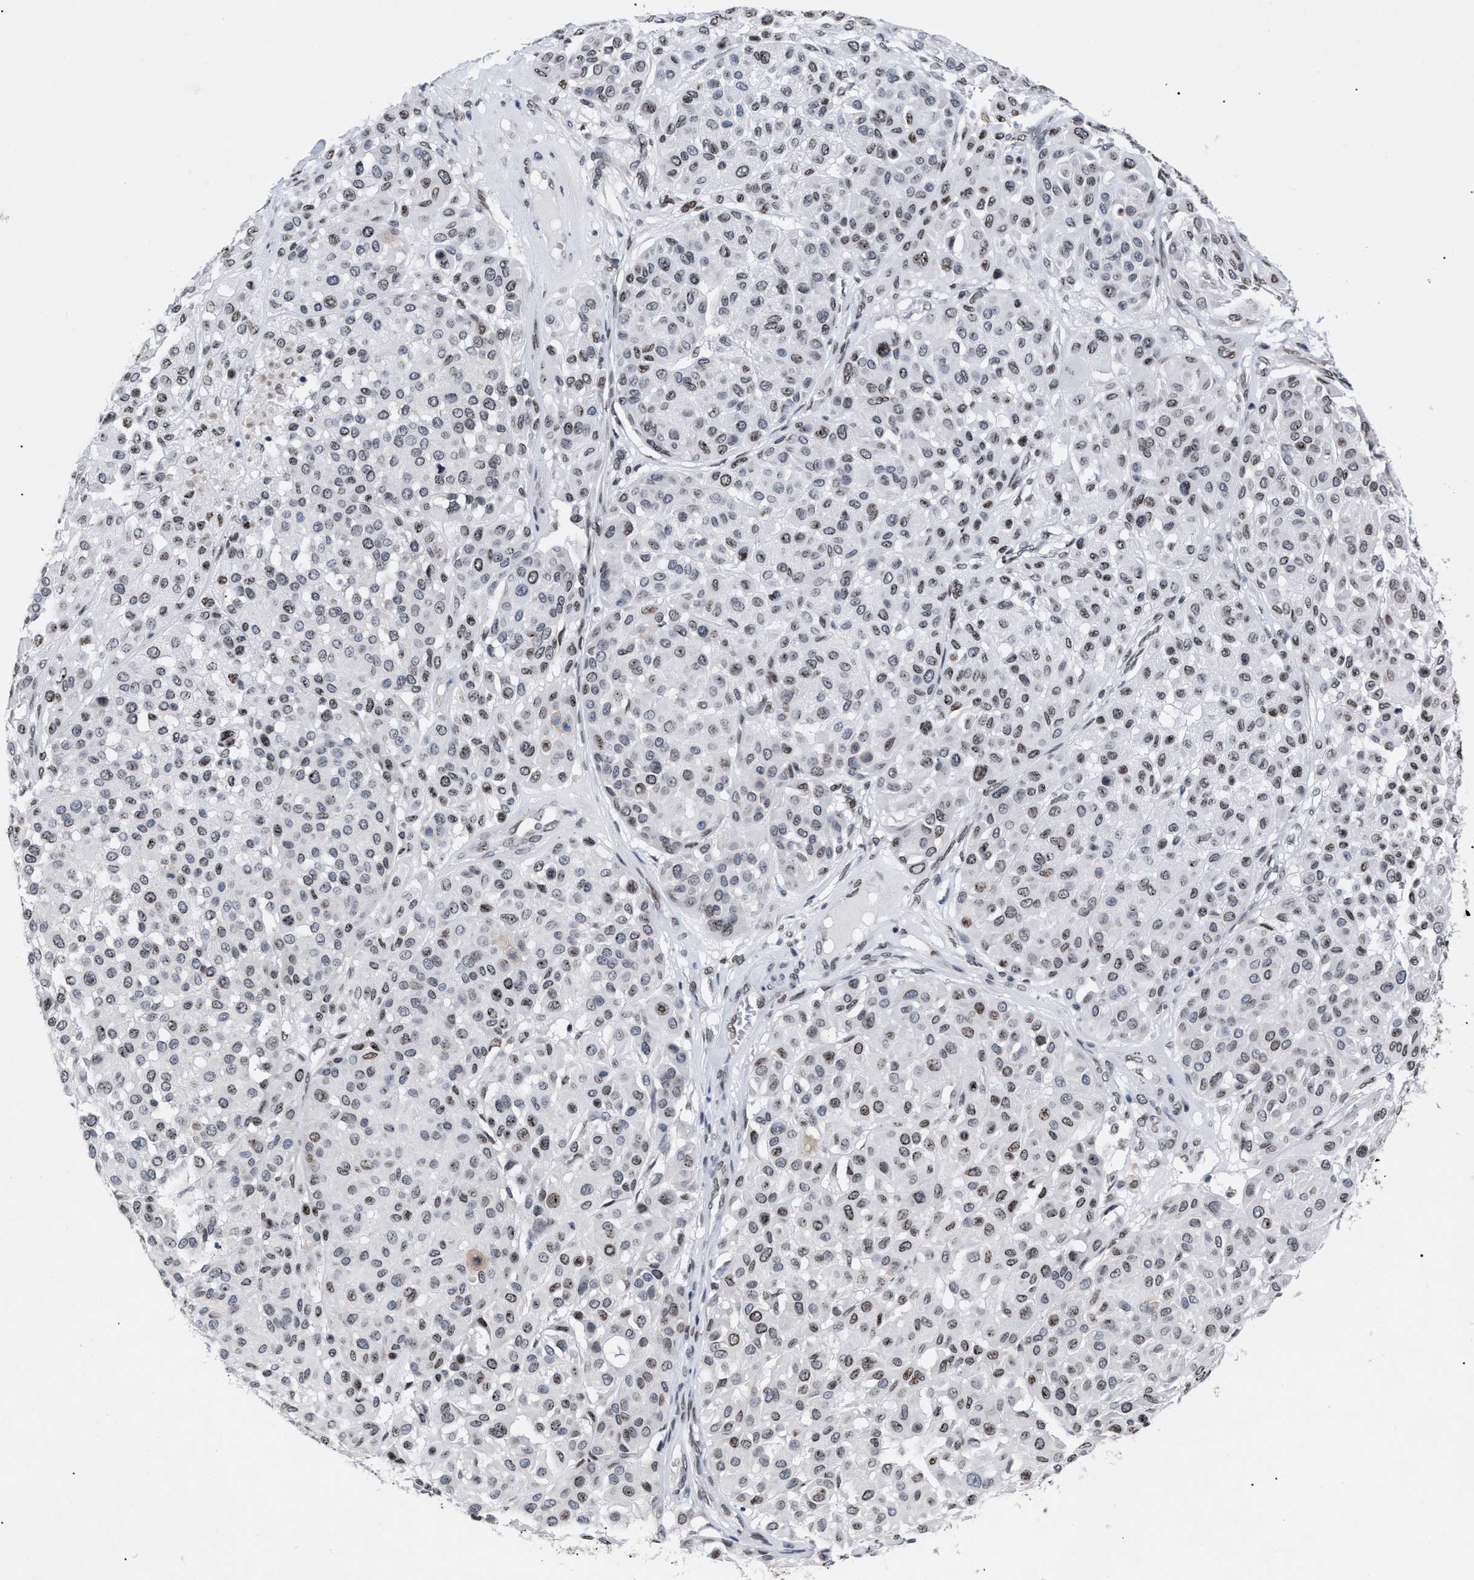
{"staining": {"intensity": "moderate", "quantity": "25%-75%", "location": "cytoplasmic/membranous,nuclear"}, "tissue": "melanoma", "cell_type": "Tumor cells", "image_type": "cancer", "snomed": [{"axis": "morphology", "description": "Malignant melanoma, Metastatic site"}, {"axis": "topography", "description": "Soft tissue"}], "caption": "Melanoma was stained to show a protein in brown. There is medium levels of moderate cytoplasmic/membranous and nuclear expression in approximately 25%-75% of tumor cells.", "gene": "TPR", "patient": {"sex": "male", "age": 41}}